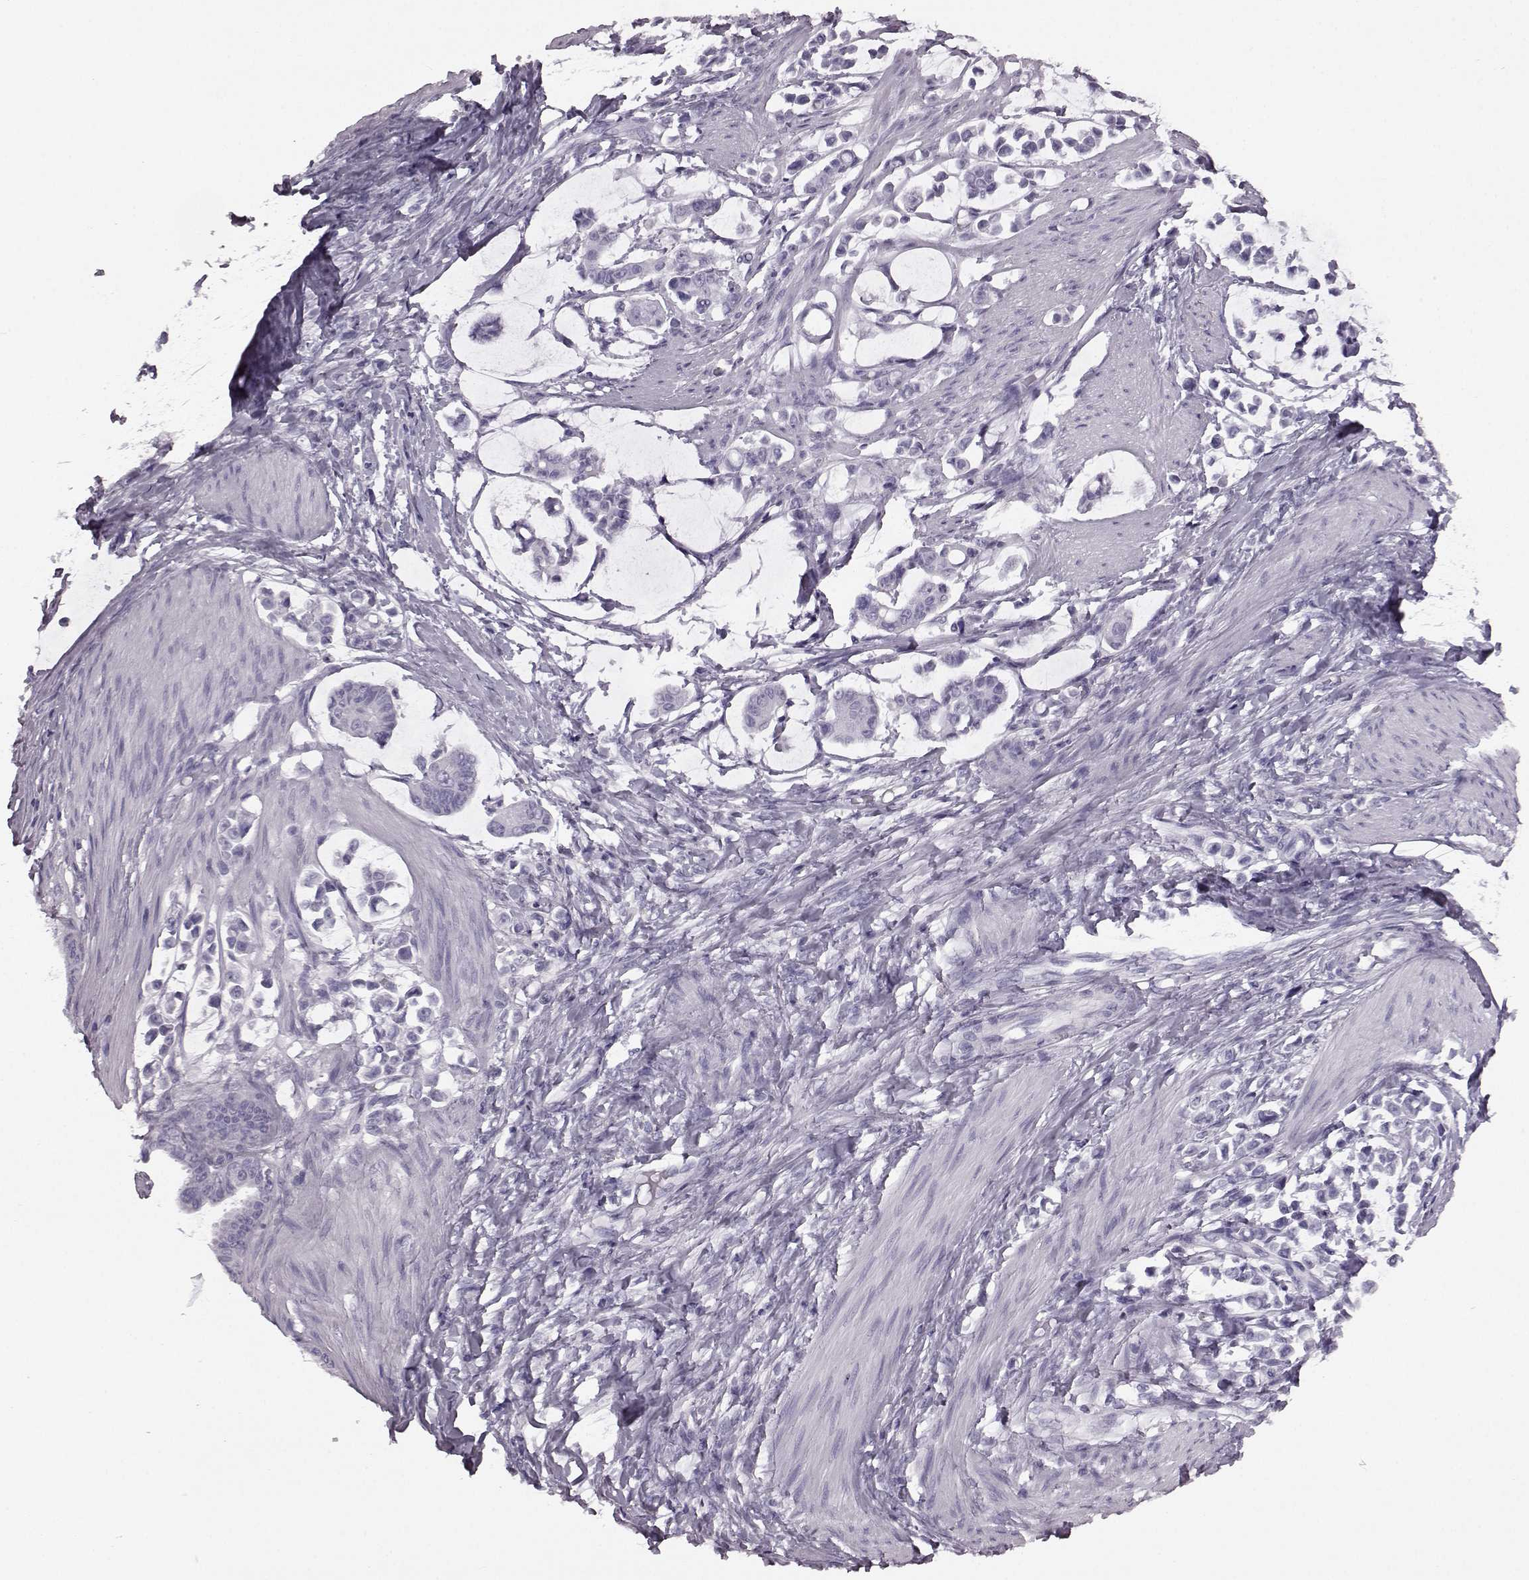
{"staining": {"intensity": "negative", "quantity": "none", "location": "none"}, "tissue": "stomach cancer", "cell_type": "Tumor cells", "image_type": "cancer", "snomed": [{"axis": "morphology", "description": "Adenocarcinoma, NOS"}, {"axis": "topography", "description": "Stomach"}], "caption": "High power microscopy image of an immunohistochemistry (IHC) photomicrograph of stomach cancer (adenocarcinoma), revealing no significant expression in tumor cells.", "gene": "JSRP1", "patient": {"sex": "male", "age": 82}}